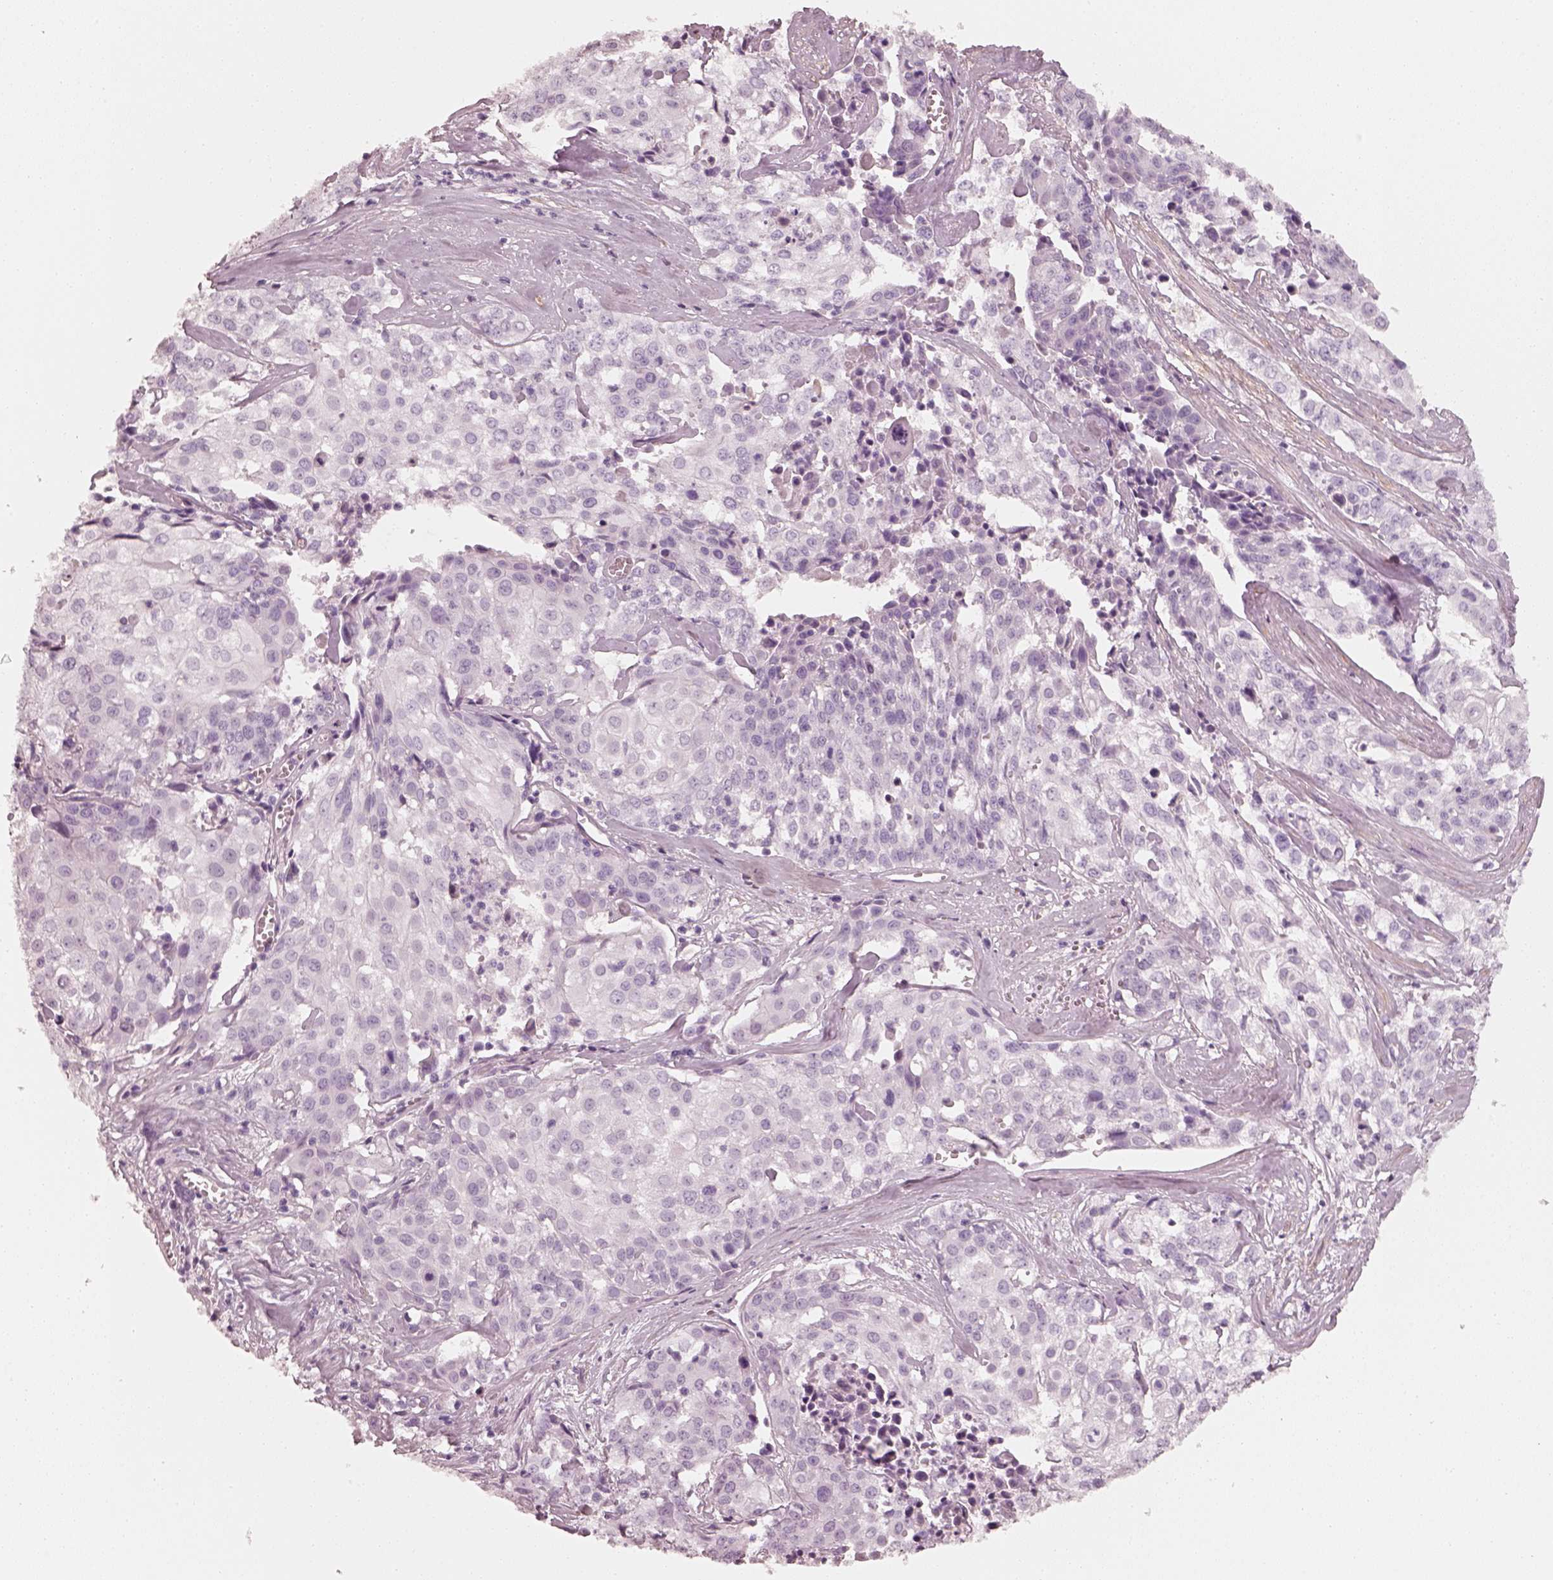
{"staining": {"intensity": "negative", "quantity": "none", "location": "none"}, "tissue": "cervical cancer", "cell_type": "Tumor cells", "image_type": "cancer", "snomed": [{"axis": "morphology", "description": "Squamous cell carcinoma, NOS"}, {"axis": "topography", "description": "Cervix"}], "caption": "Immunohistochemistry photomicrograph of human cervical cancer (squamous cell carcinoma) stained for a protein (brown), which displays no staining in tumor cells.", "gene": "RS1", "patient": {"sex": "female", "age": 39}}